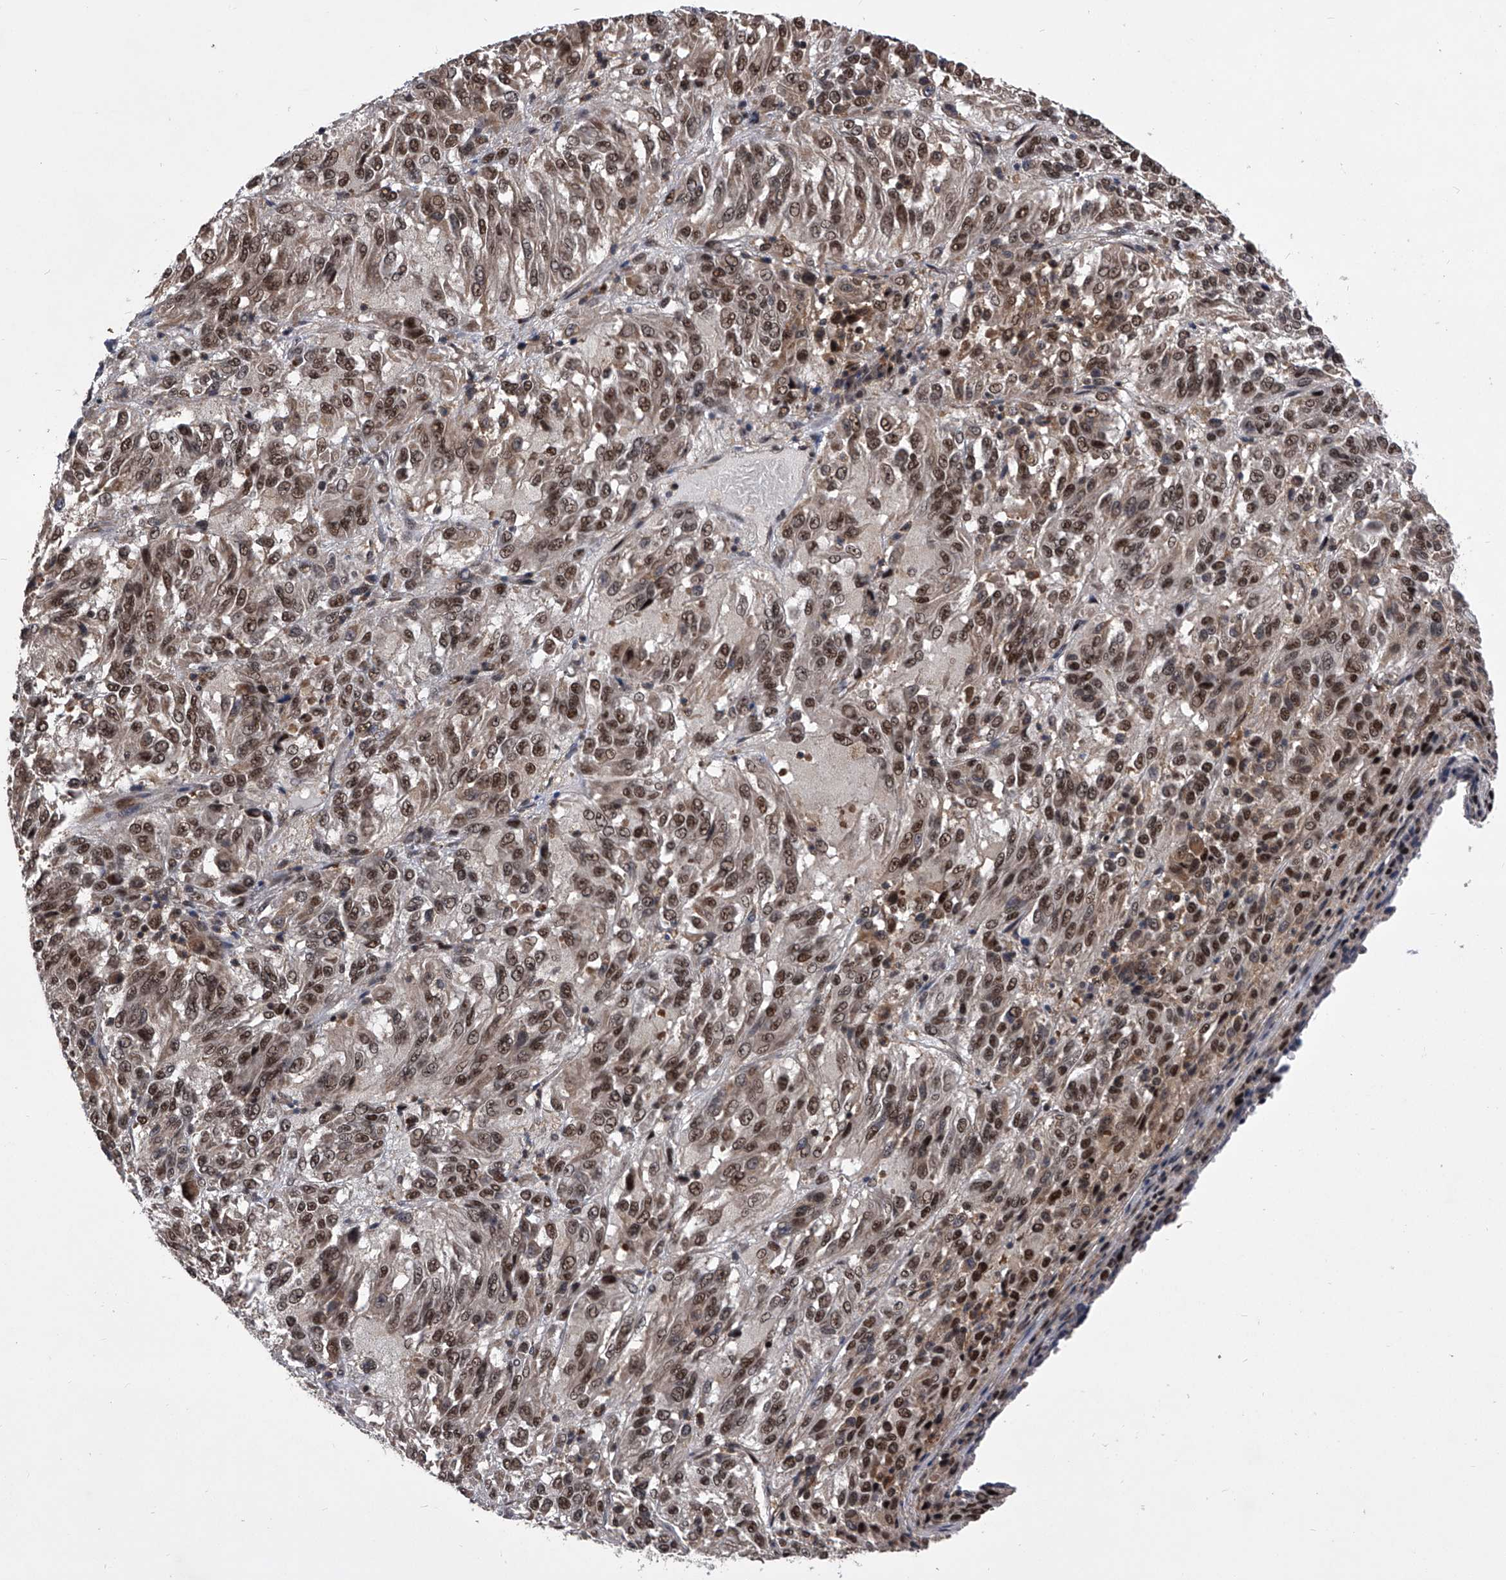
{"staining": {"intensity": "moderate", "quantity": ">75%", "location": "cytoplasmic/membranous,nuclear"}, "tissue": "melanoma", "cell_type": "Tumor cells", "image_type": "cancer", "snomed": [{"axis": "morphology", "description": "Malignant melanoma, Metastatic site"}, {"axis": "topography", "description": "Lung"}], "caption": "Melanoma stained for a protein demonstrates moderate cytoplasmic/membranous and nuclear positivity in tumor cells.", "gene": "CMTR1", "patient": {"sex": "male", "age": 64}}